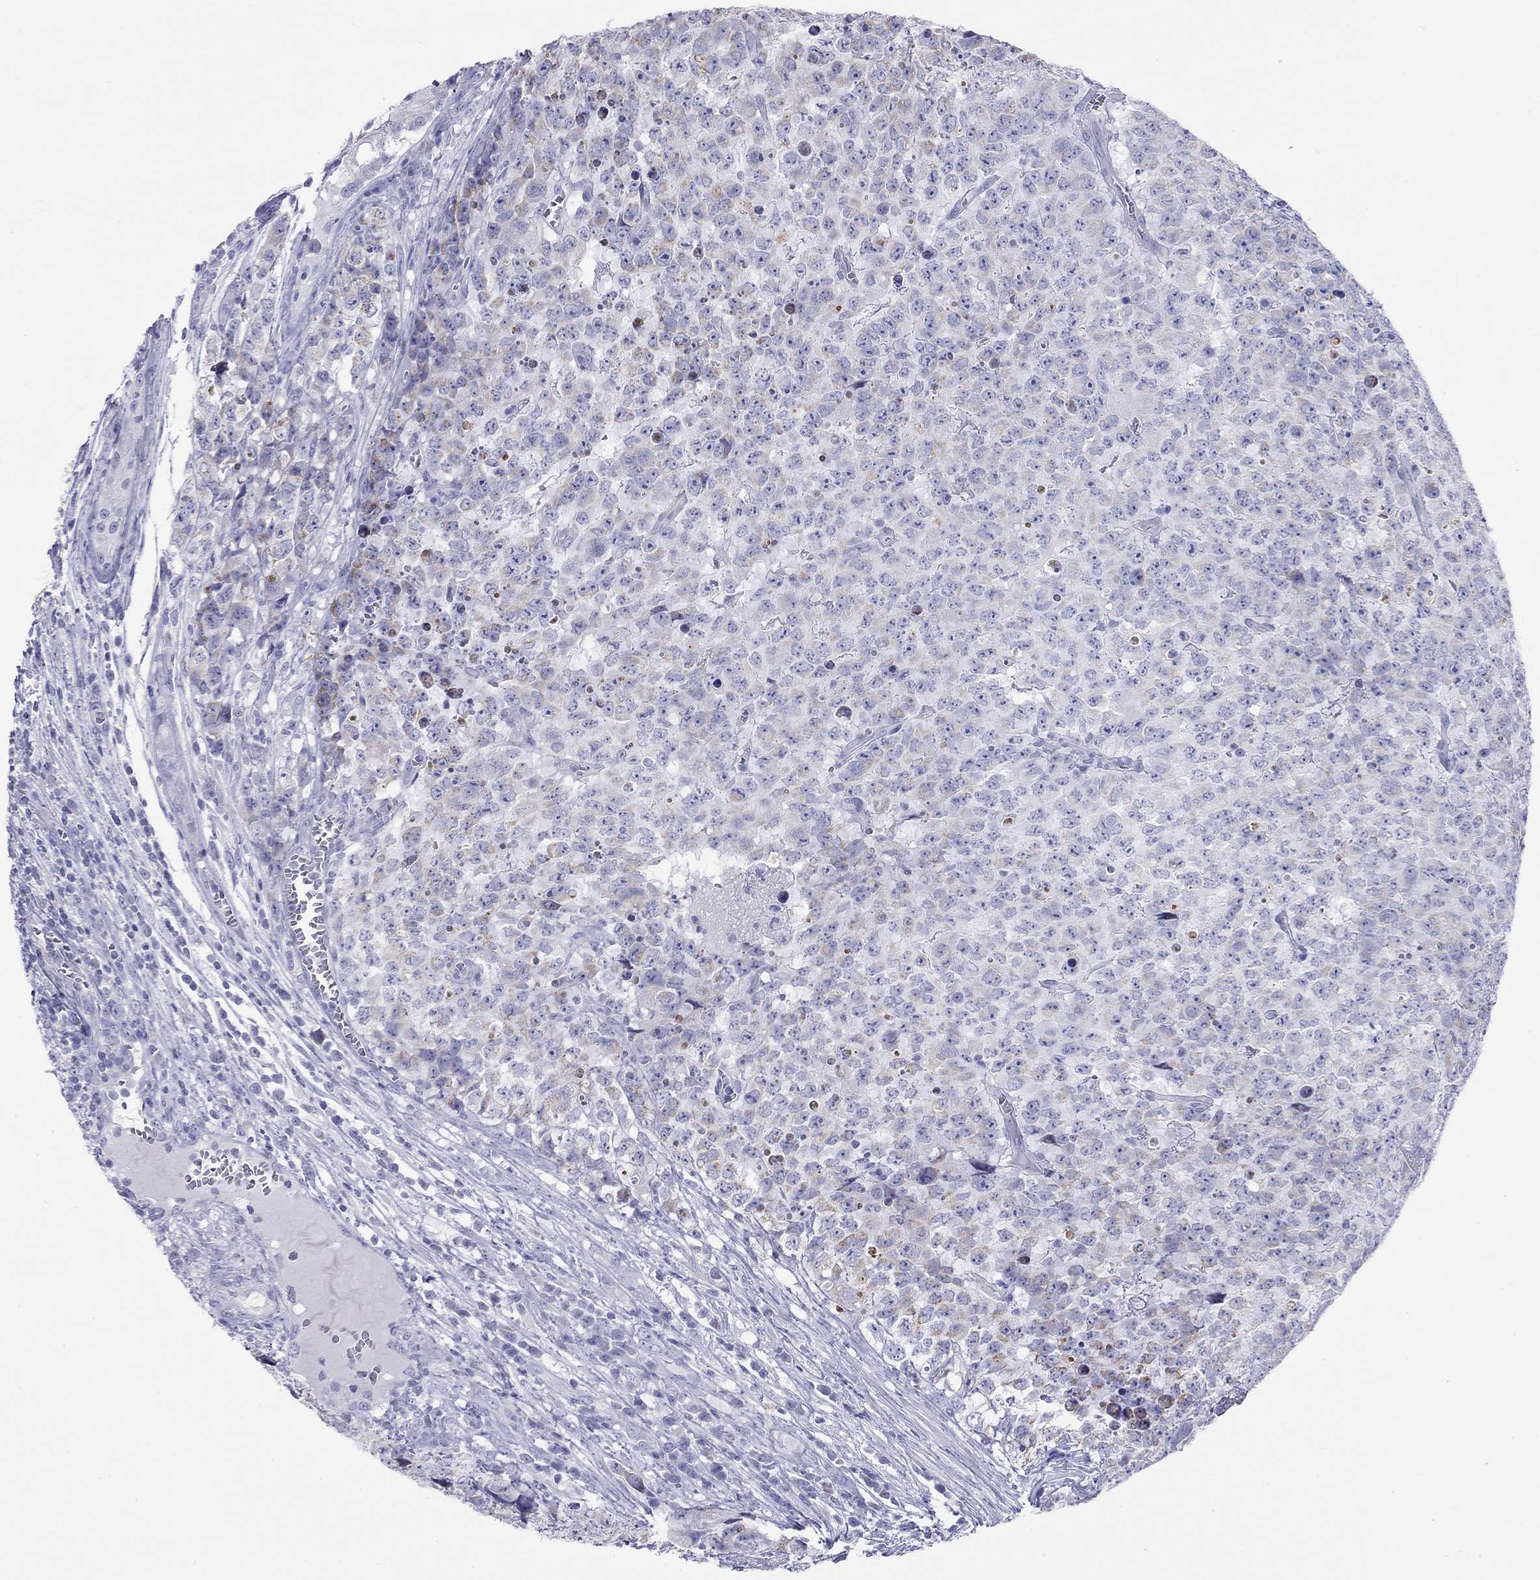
{"staining": {"intensity": "weak", "quantity": "<25%", "location": "cytoplasmic/membranous"}, "tissue": "testis cancer", "cell_type": "Tumor cells", "image_type": "cancer", "snomed": [{"axis": "morphology", "description": "Carcinoma, Embryonal, NOS"}, {"axis": "topography", "description": "Testis"}], "caption": "Photomicrograph shows no protein positivity in tumor cells of embryonal carcinoma (testis) tissue. Brightfield microscopy of immunohistochemistry stained with DAB (brown) and hematoxylin (blue), captured at high magnification.", "gene": "DPY19L2", "patient": {"sex": "male", "age": 23}}